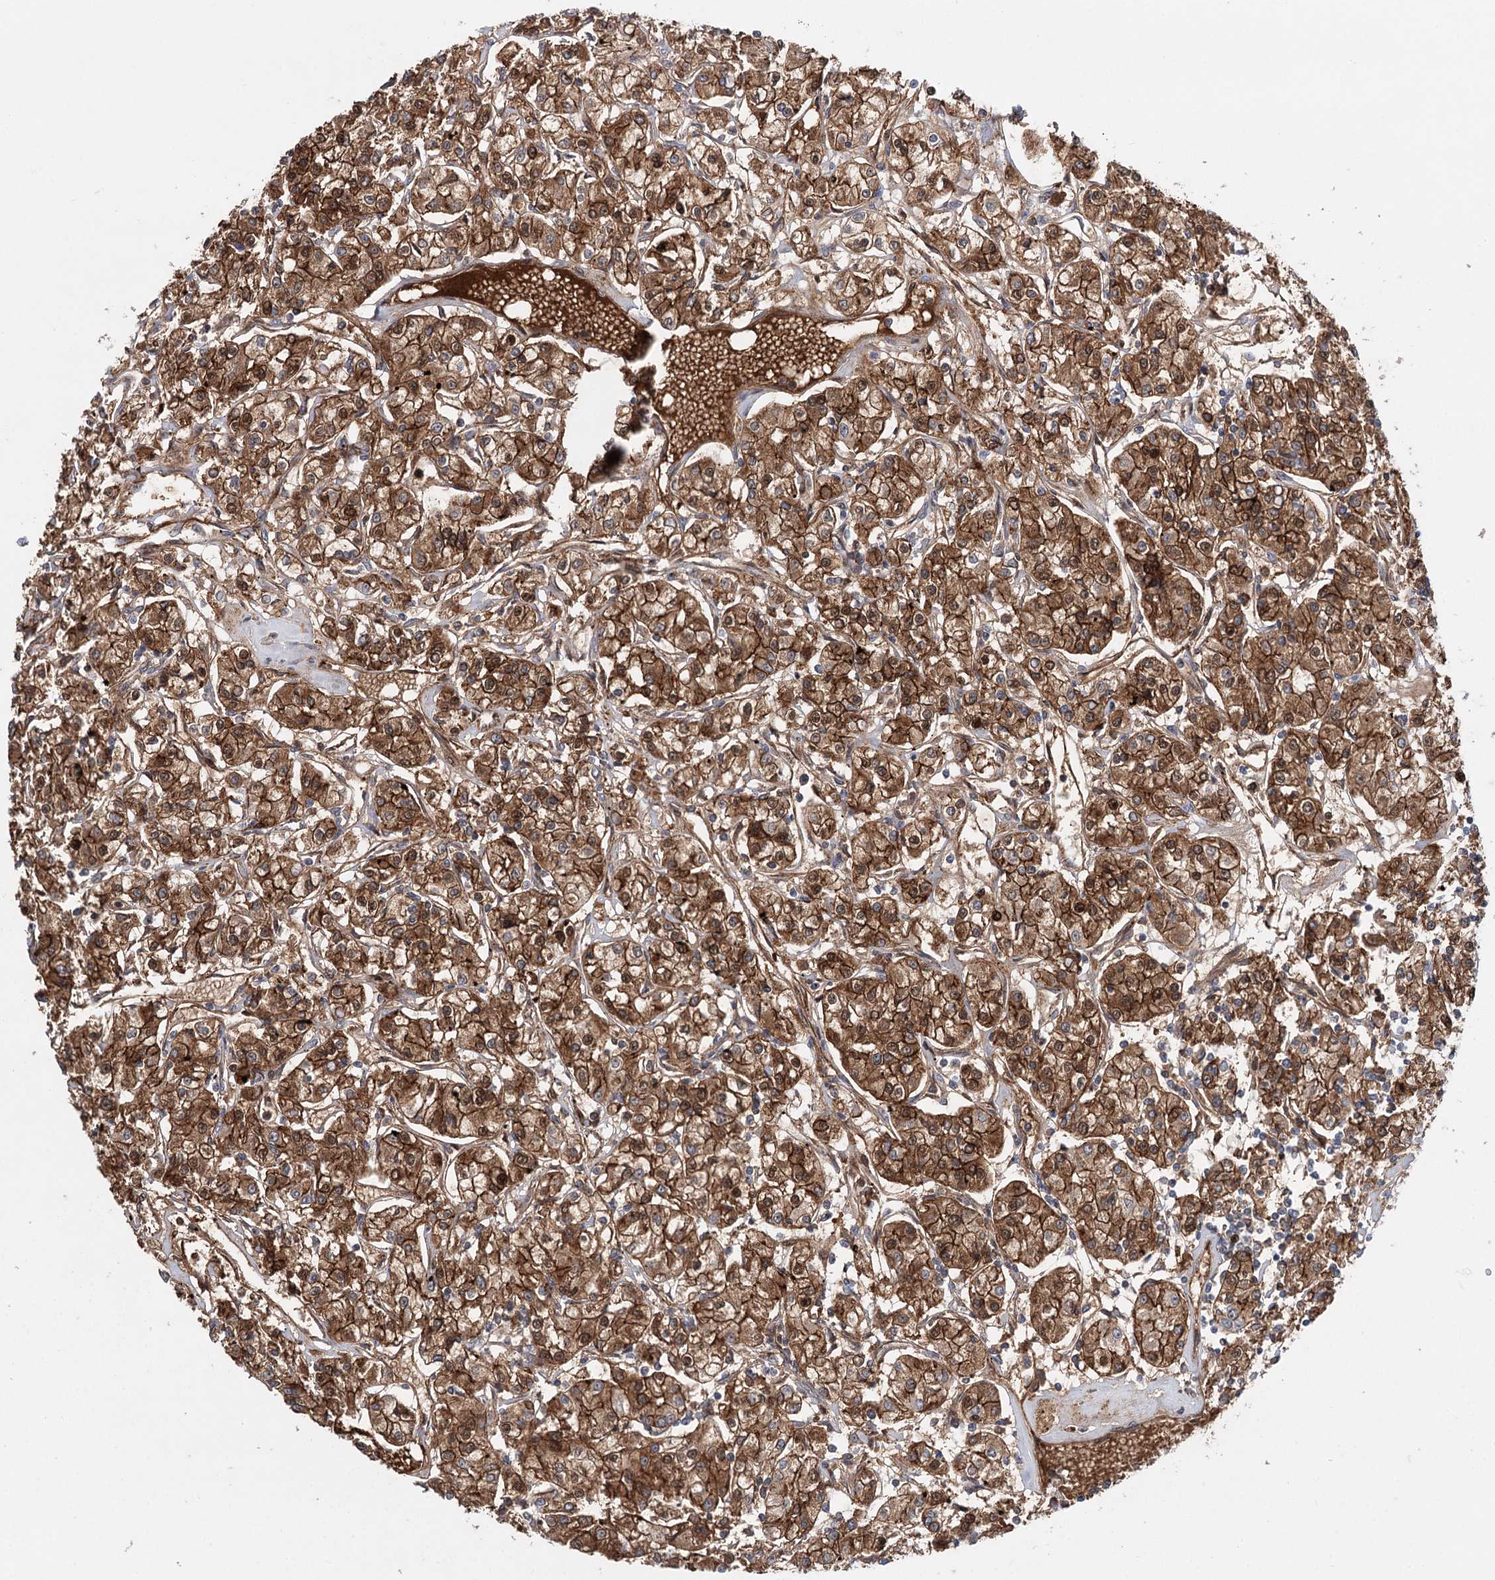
{"staining": {"intensity": "moderate", "quantity": ">75%", "location": "cytoplasmic/membranous,nuclear"}, "tissue": "renal cancer", "cell_type": "Tumor cells", "image_type": "cancer", "snomed": [{"axis": "morphology", "description": "Adenocarcinoma, NOS"}, {"axis": "topography", "description": "Kidney"}], "caption": "An image of human renal cancer stained for a protein exhibits moderate cytoplasmic/membranous and nuclear brown staining in tumor cells.", "gene": "PKP4", "patient": {"sex": "female", "age": 59}}